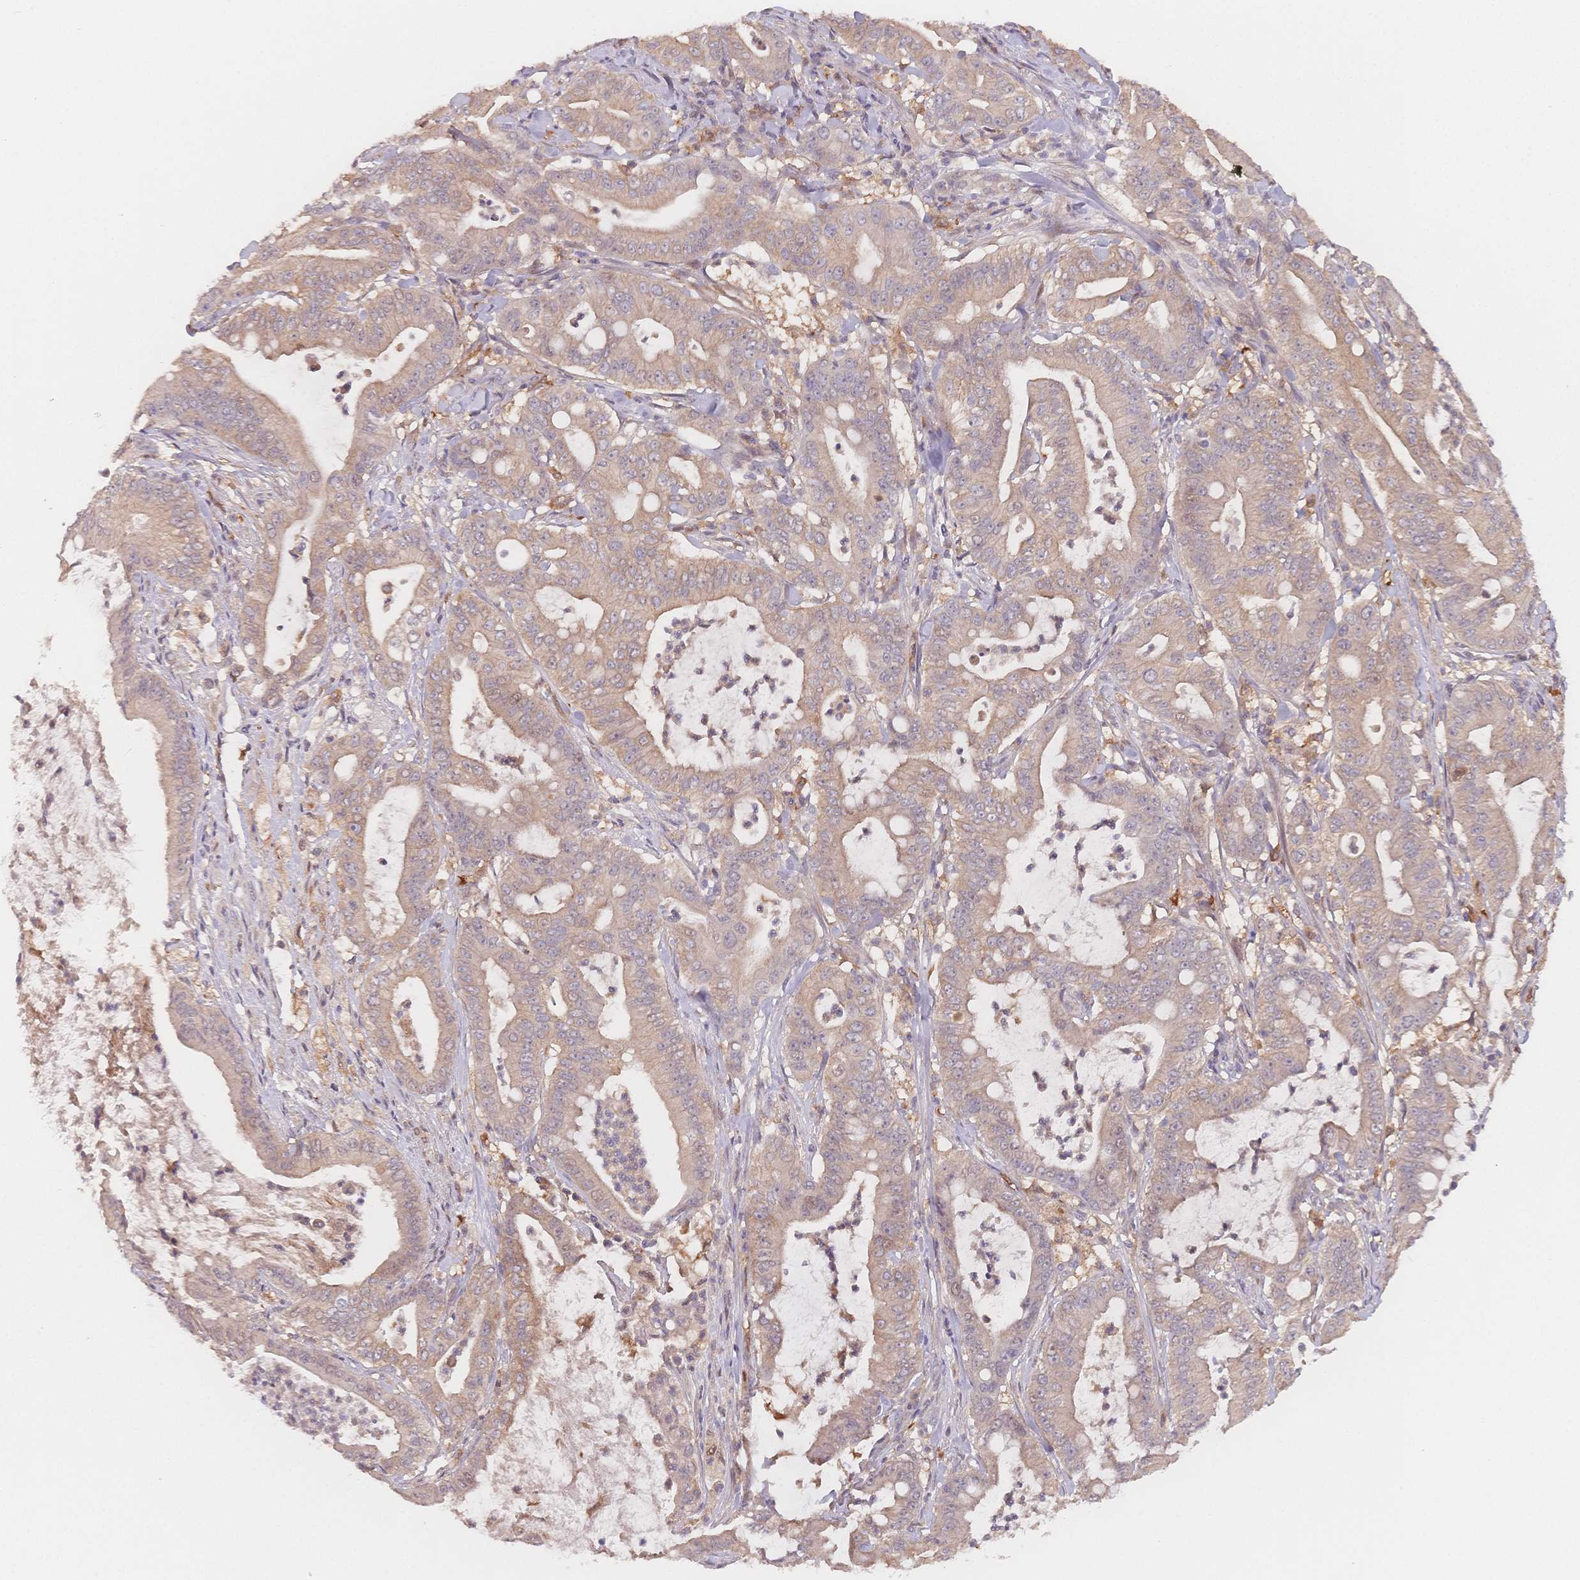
{"staining": {"intensity": "weak", "quantity": ">75%", "location": "cytoplasmic/membranous"}, "tissue": "pancreatic cancer", "cell_type": "Tumor cells", "image_type": "cancer", "snomed": [{"axis": "morphology", "description": "Adenocarcinoma, NOS"}, {"axis": "topography", "description": "Pancreas"}], "caption": "Adenocarcinoma (pancreatic) was stained to show a protein in brown. There is low levels of weak cytoplasmic/membranous expression in about >75% of tumor cells.", "gene": "C12orf75", "patient": {"sex": "male", "age": 71}}